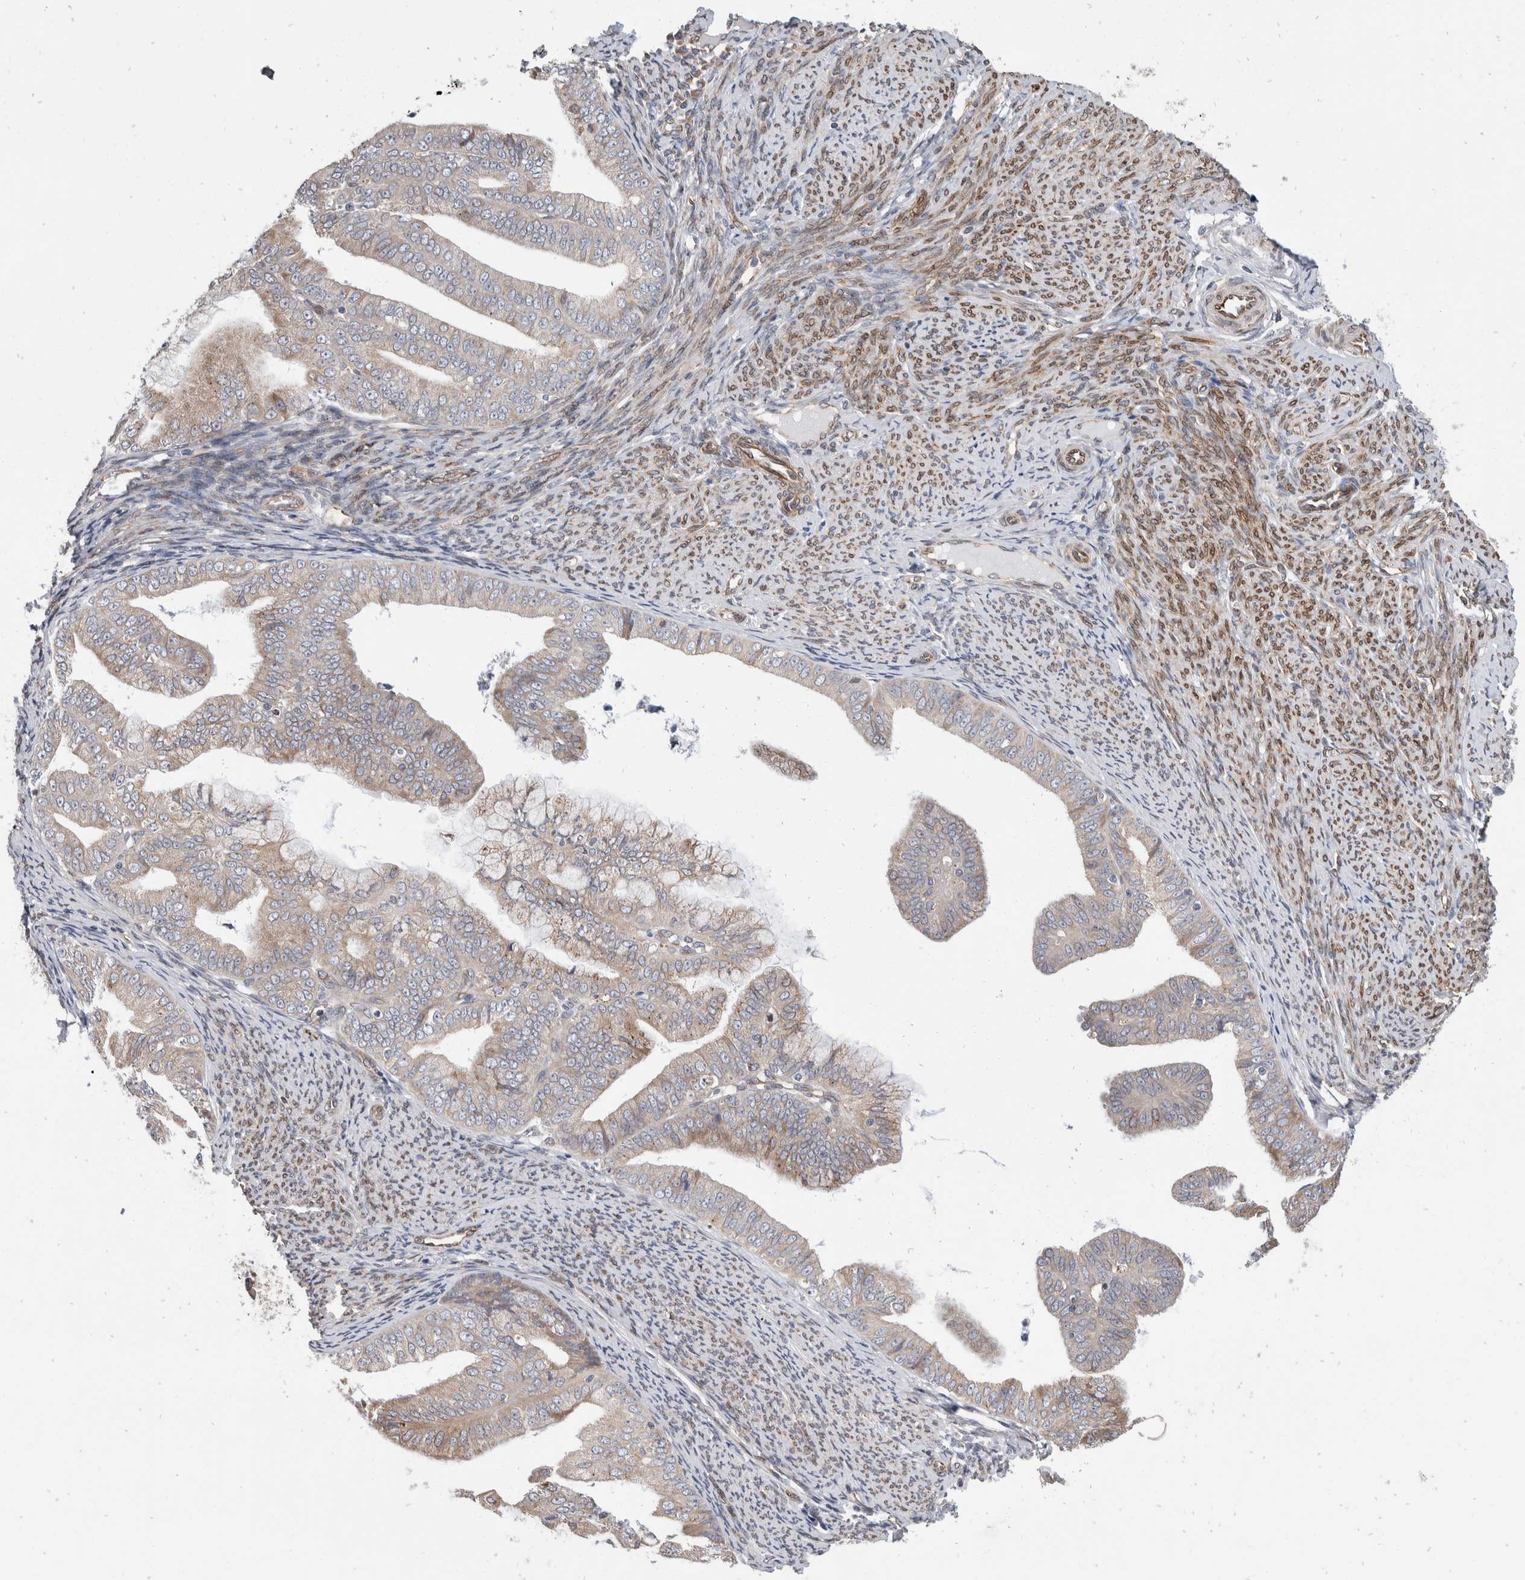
{"staining": {"intensity": "weak", "quantity": "25%-75%", "location": "cytoplasmic/membranous"}, "tissue": "endometrial cancer", "cell_type": "Tumor cells", "image_type": "cancer", "snomed": [{"axis": "morphology", "description": "Adenocarcinoma, NOS"}, {"axis": "topography", "description": "Endometrium"}], "caption": "Immunohistochemical staining of human endometrial adenocarcinoma exhibits weak cytoplasmic/membranous protein positivity in about 25%-75% of tumor cells.", "gene": "TMEM245", "patient": {"sex": "female", "age": 63}}